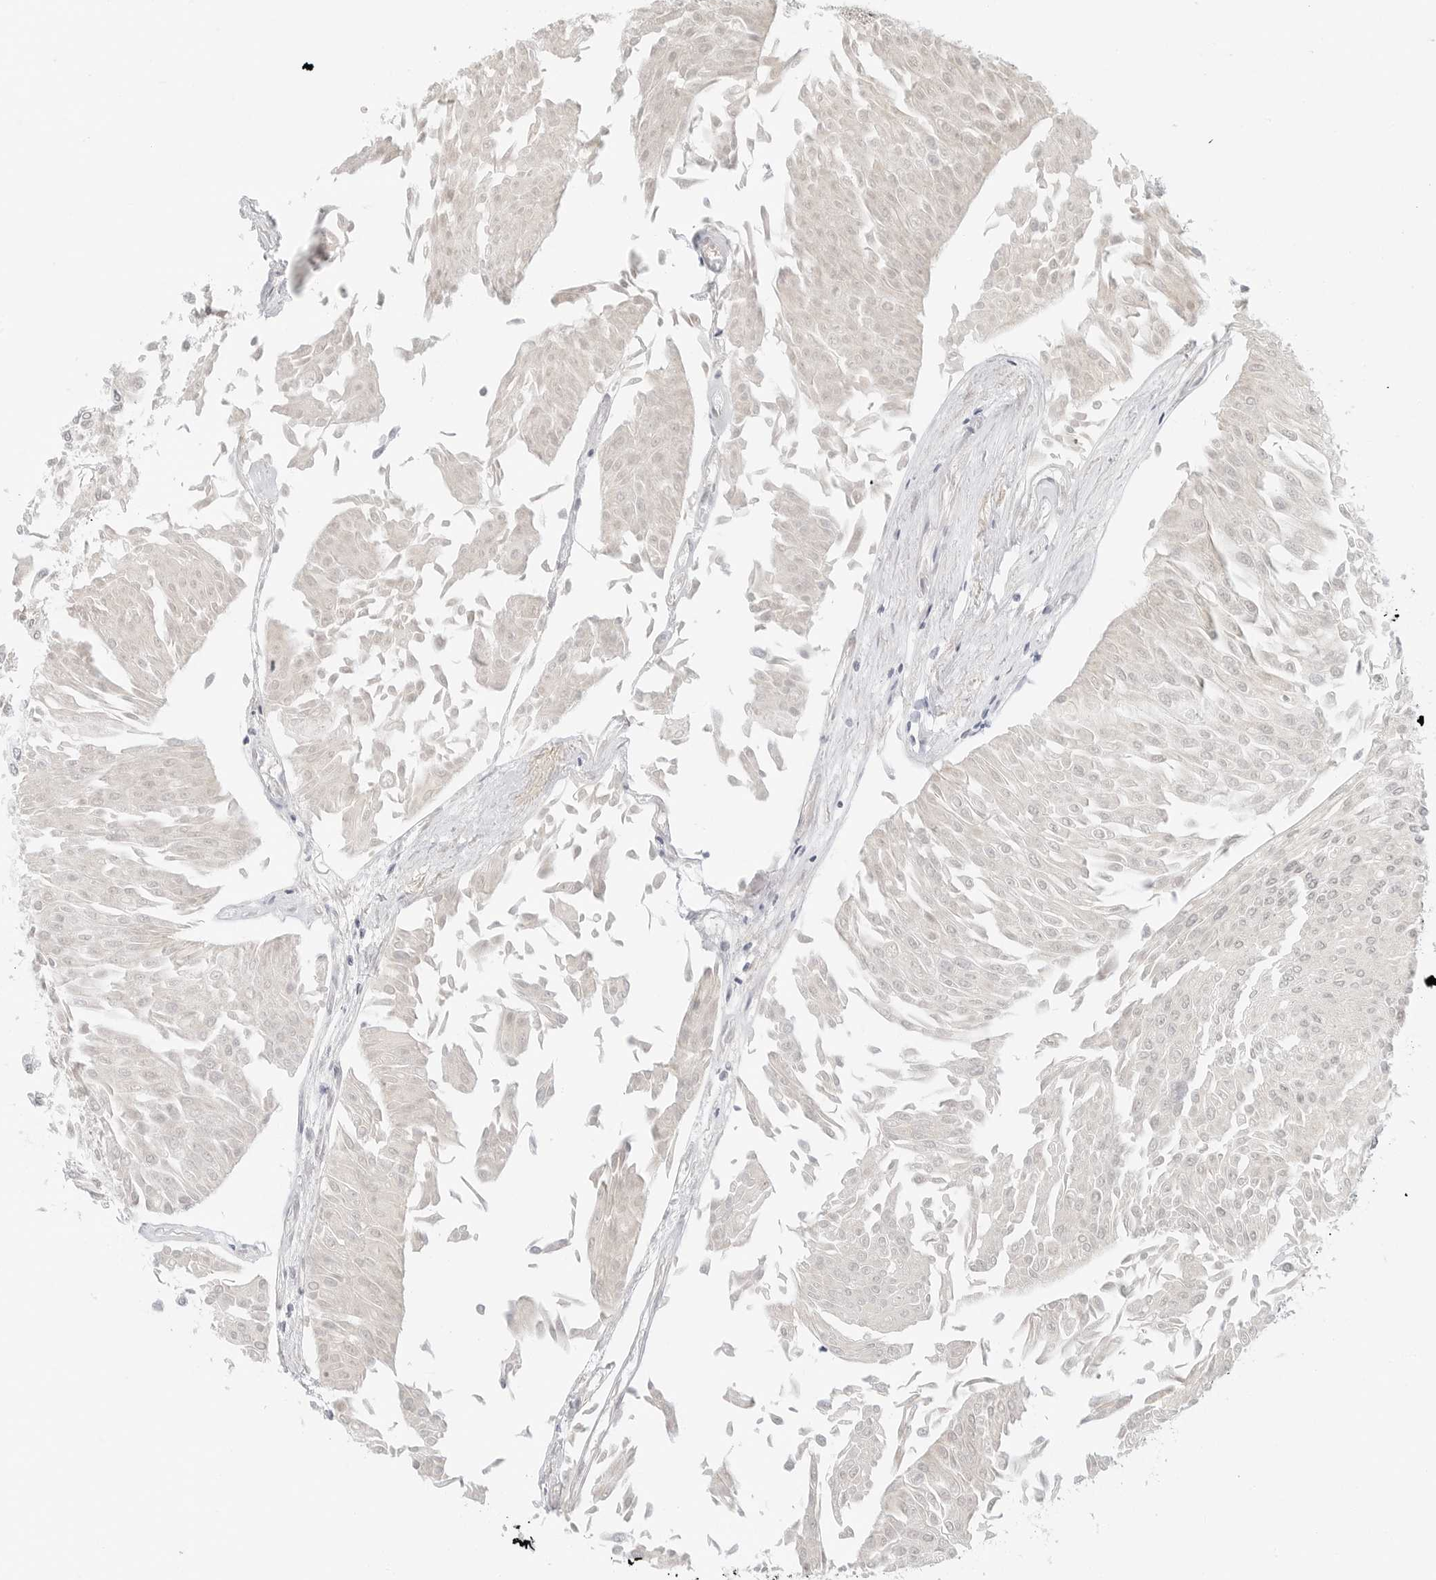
{"staining": {"intensity": "negative", "quantity": "none", "location": "none"}, "tissue": "urothelial cancer", "cell_type": "Tumor cells", "image_type": "cancer", "snomed": [{"axis": "morphology", "description": "Urothelial carcinoma, Low grade"}, {"axis": "topography", "description": "Urinary bladder"}], "caption": "This is a histopathology image of immunohistochemistry (IHC) staining of urothelial cancer, which shows no staining in tumor cells. (Brightfield microscopy of DAB immunohistochemistry (IHC) at high magnification).", "gene": "NEO1", "patient": {"sex": "male", "age": 67}}